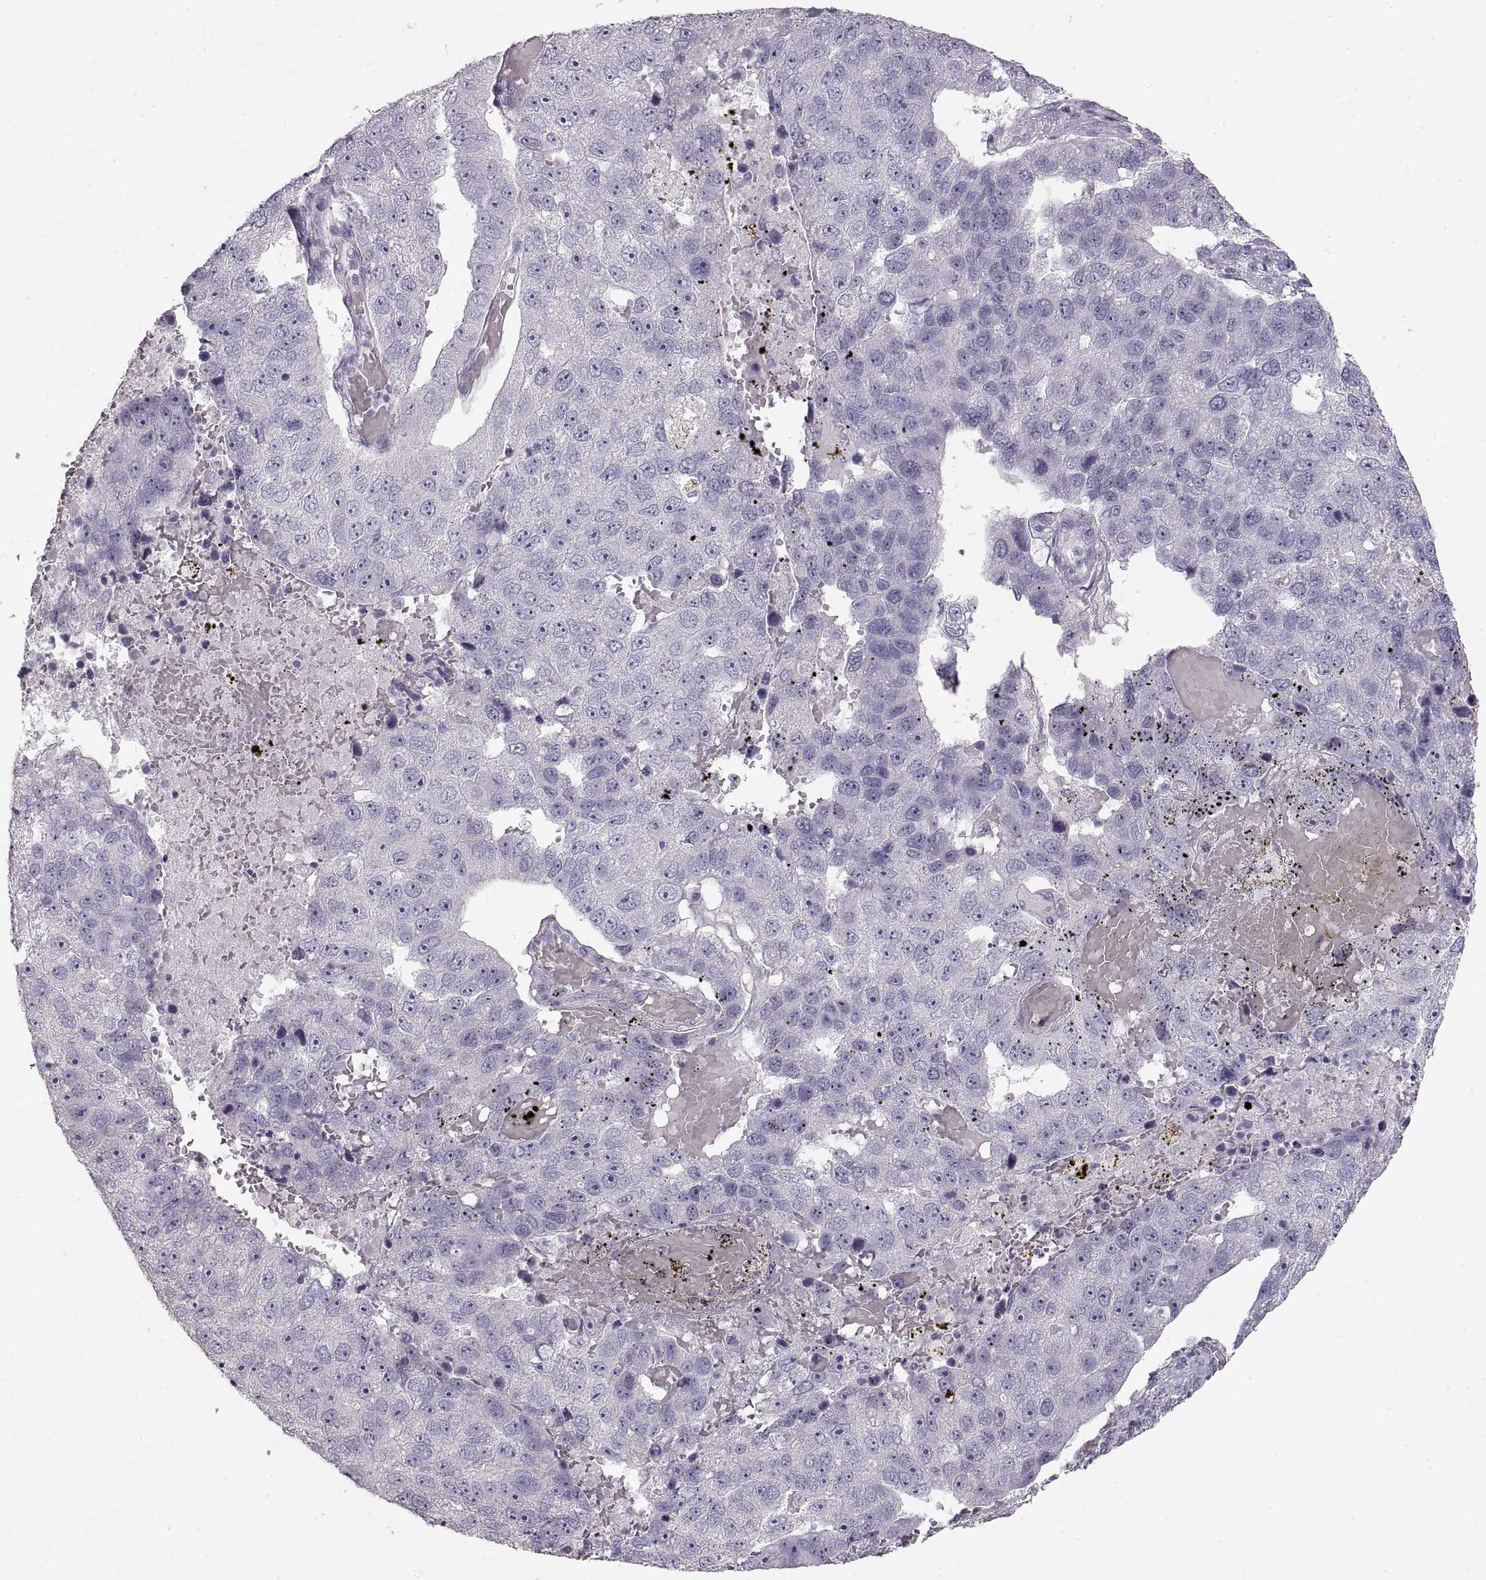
{"staining": {"intensity": "negative", "quantity": "none", "location": "none"}, "tissue": "pancreatic cancer", "cell_type": "Tumor cells", "image_type": "cancer", "snomed": [{"axis": "morphology", "description": "Adenocarcinoma, NOS"}, {"axis": "topography", "description": "Pancreas"}], "caption": "High power microscopy histopathology image of an immunohistochemistry (IHC) histopathology image of adenocarcinoma (pancreatic), revealing no significant staining in tumor cells. (Immunohistochemistry (ihc), brightfield microscopy, high magnification).", "gene": "ZP3", "patient": {"sex": "female", "age": 61}}